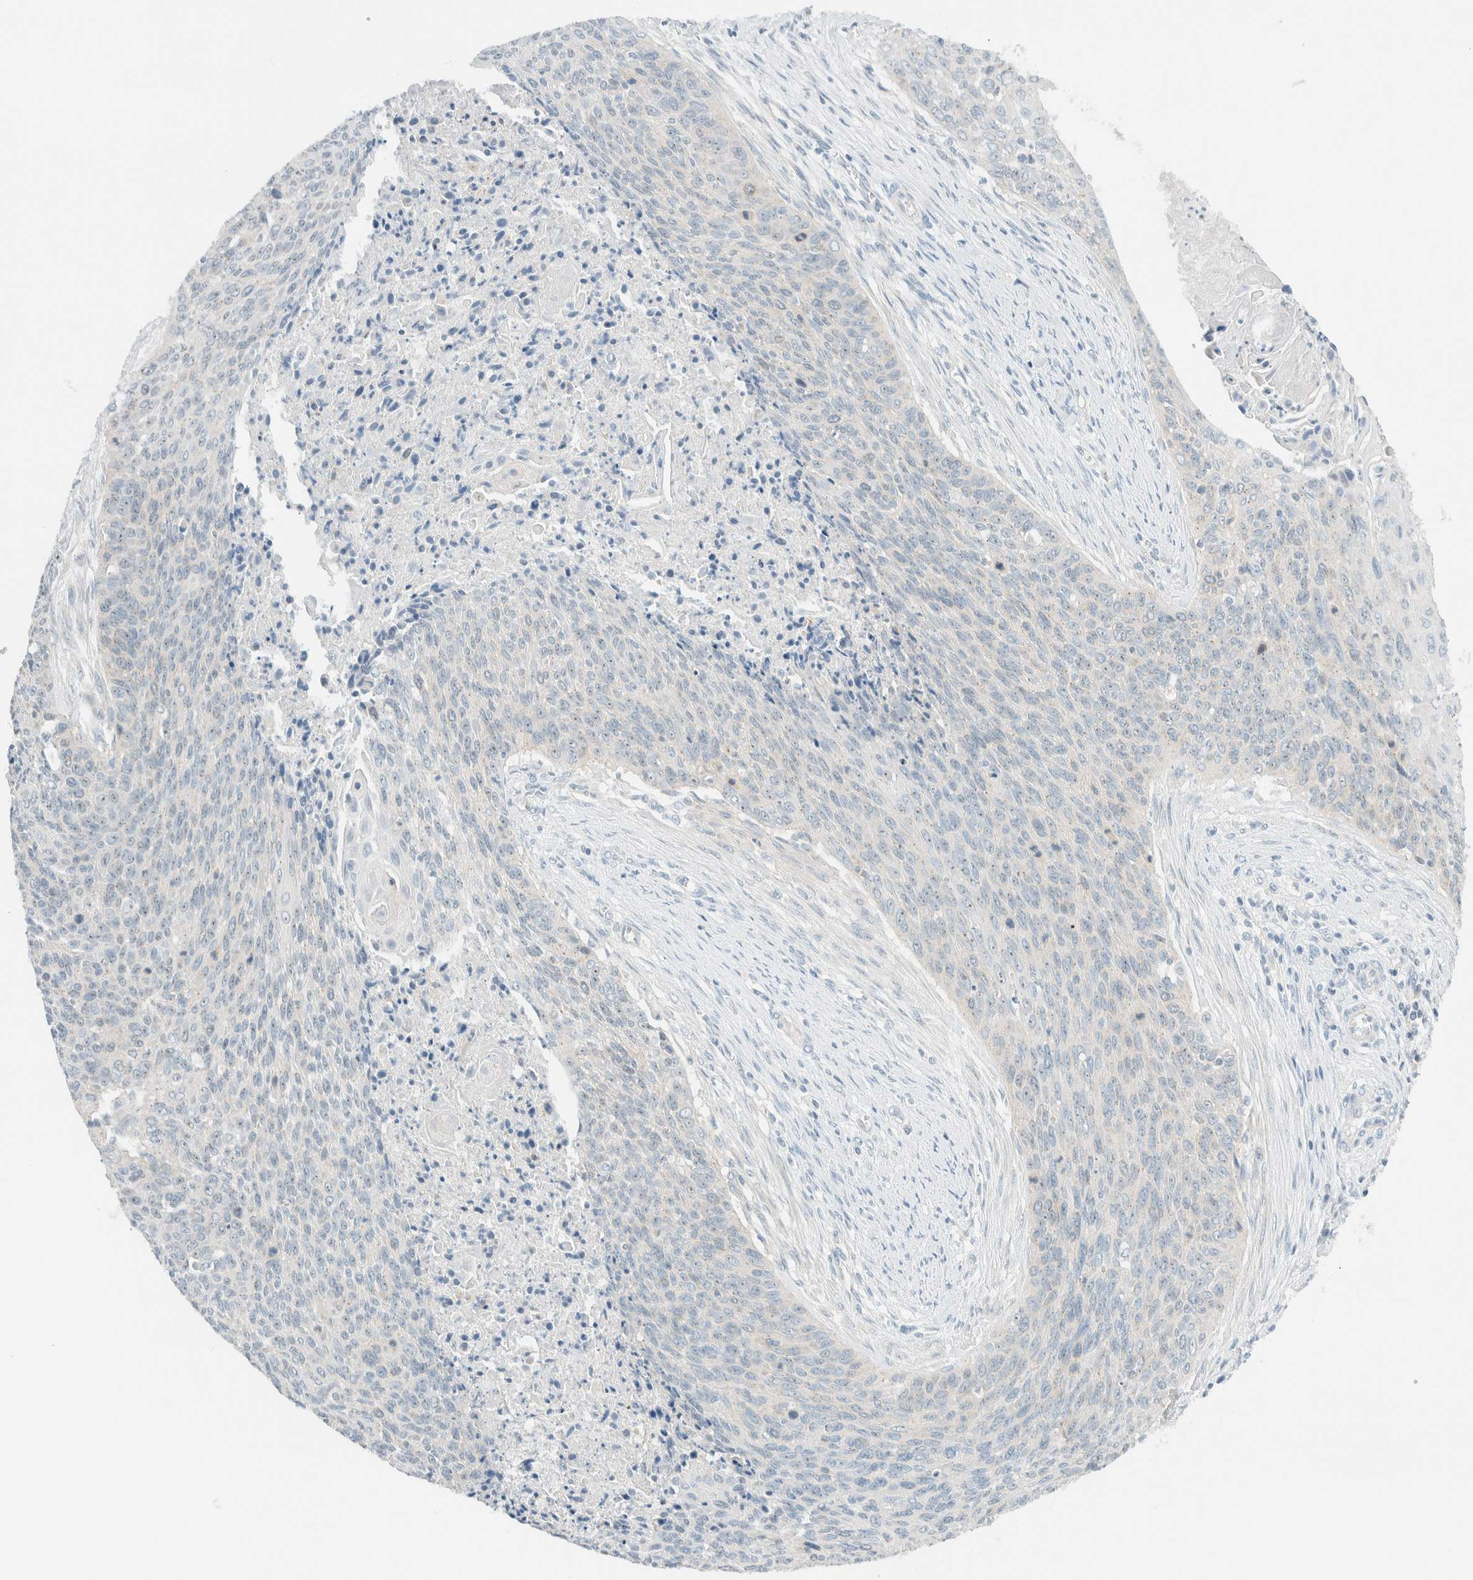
{"staining": {"intensity": "weak", "quantity": "25%-75%", "location": "nuclear"}, "tissue": "cervical cancer", "cell_type": "Tumor cells", "image_type": "cancer", "snomed": [{"axis": "morphology", "description": "Squamous cell carcinoma, NOS"}, {"axis": "topography", "description": "Cervix"}], "caption": "Tumor cells reveal weak nuclear expression in approximately 25%-75% of cells in cervical cancer. The staining was performed using DAB (3,3'-diaminobenzidine) to visualize the protein expression in brown, while the nuclei were stained in blue with hematoxylin (Magnification: 20x).", "gene": "NDE1", "patient": {"sex": "female", "age": 55}}